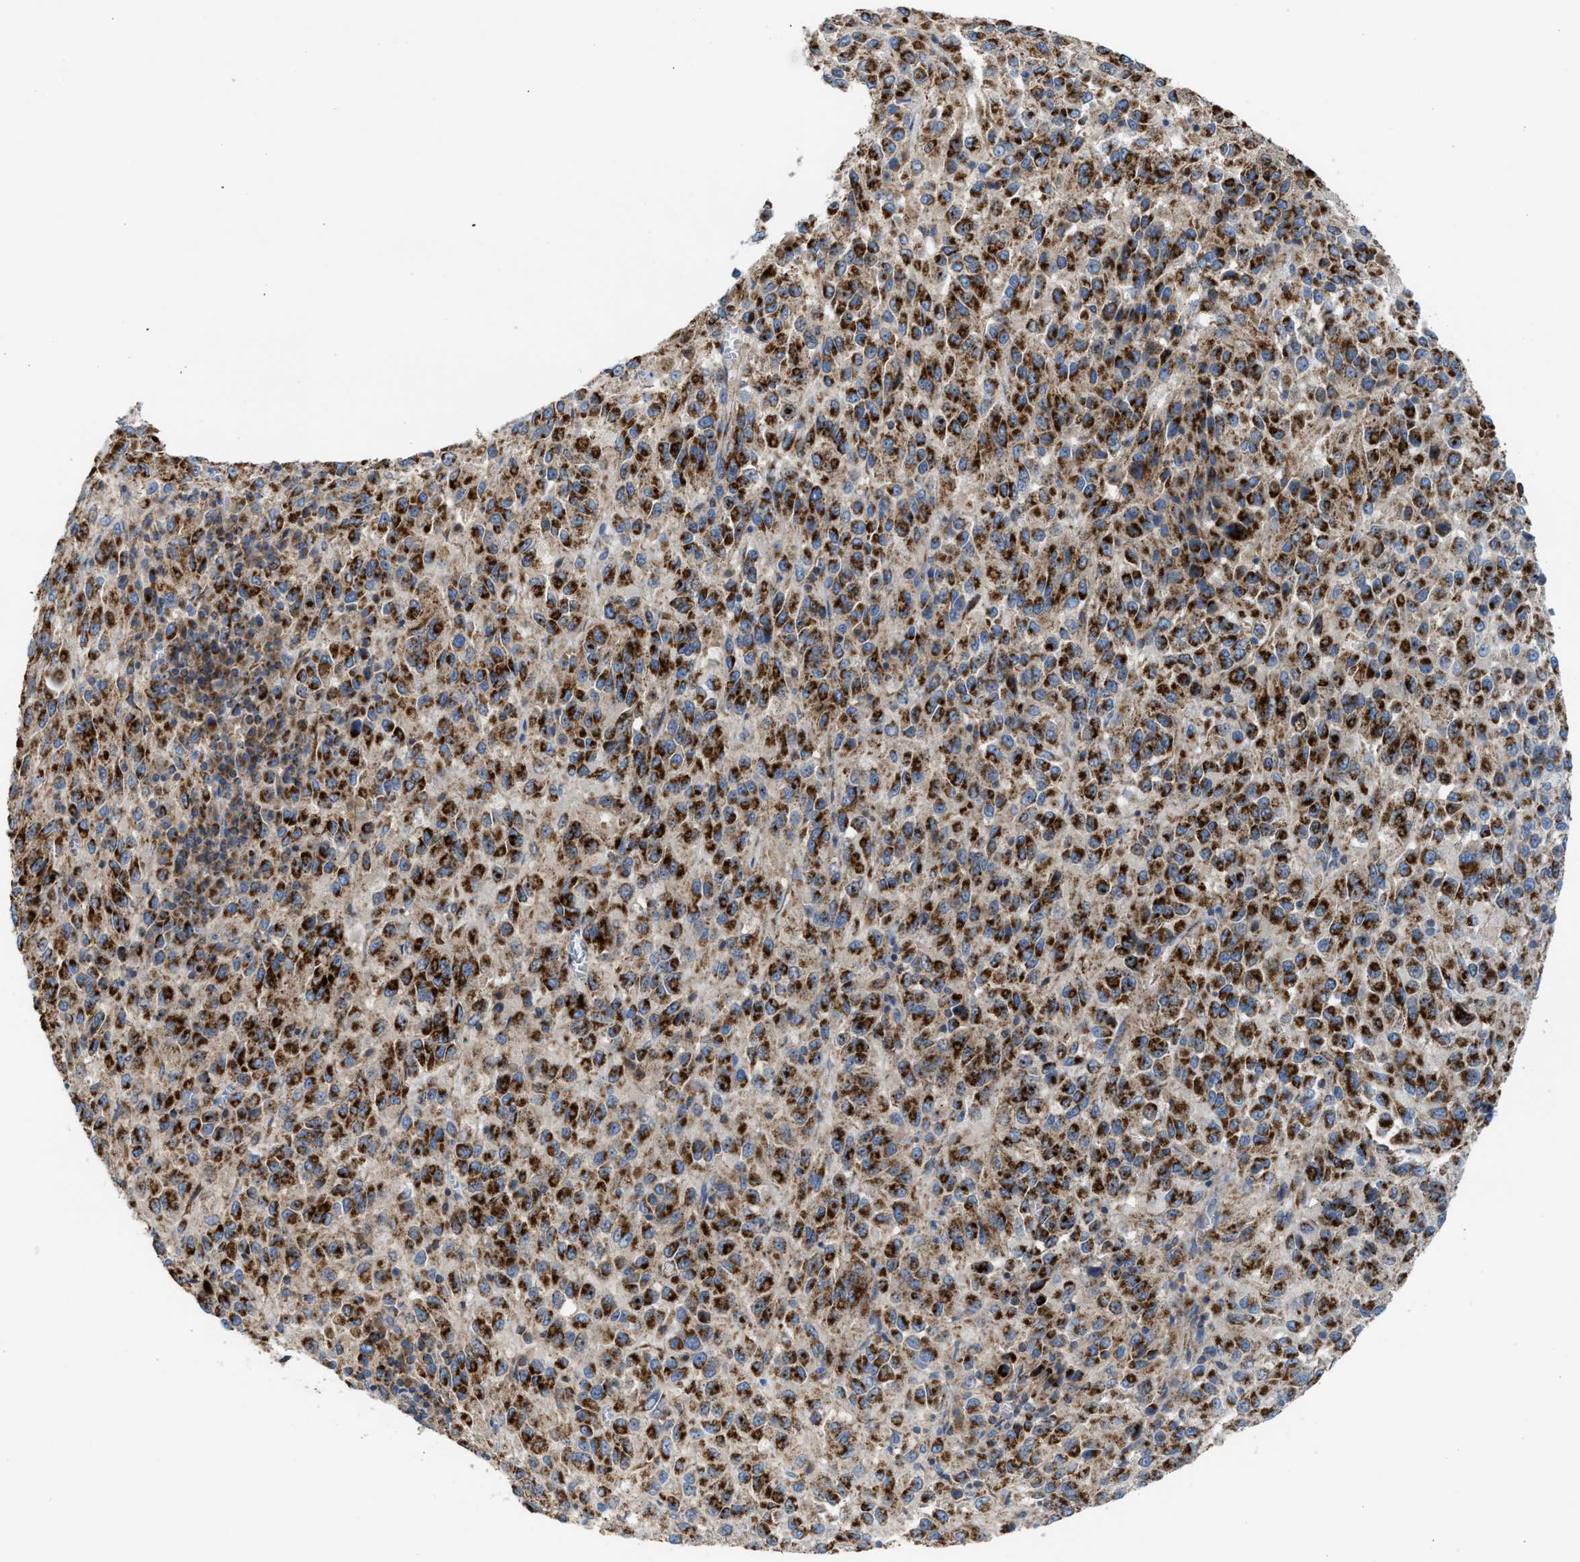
{"staining": {"intensity": "strong", "quantity": ">75%", "location": "cytoplasmic/membranous"}, "tissue": "melanoma", "cell_type": "Tumor cells", "image_type": "cancer", "snomed": [{"axis": "morphology", "description": "Malignant melanoma, Metastatic site"}, {"axis": "topography", "description": "Lung"}], "caption": "Strong cytoplasmic/membranous expression for a protein is present in approximately >75% of tumor cells of malignant melanoma (metastatic site) using immunohistochemistry (IHC).", "gene": "TBC1D15", "patient": {"sex": "male", "age": 64}}